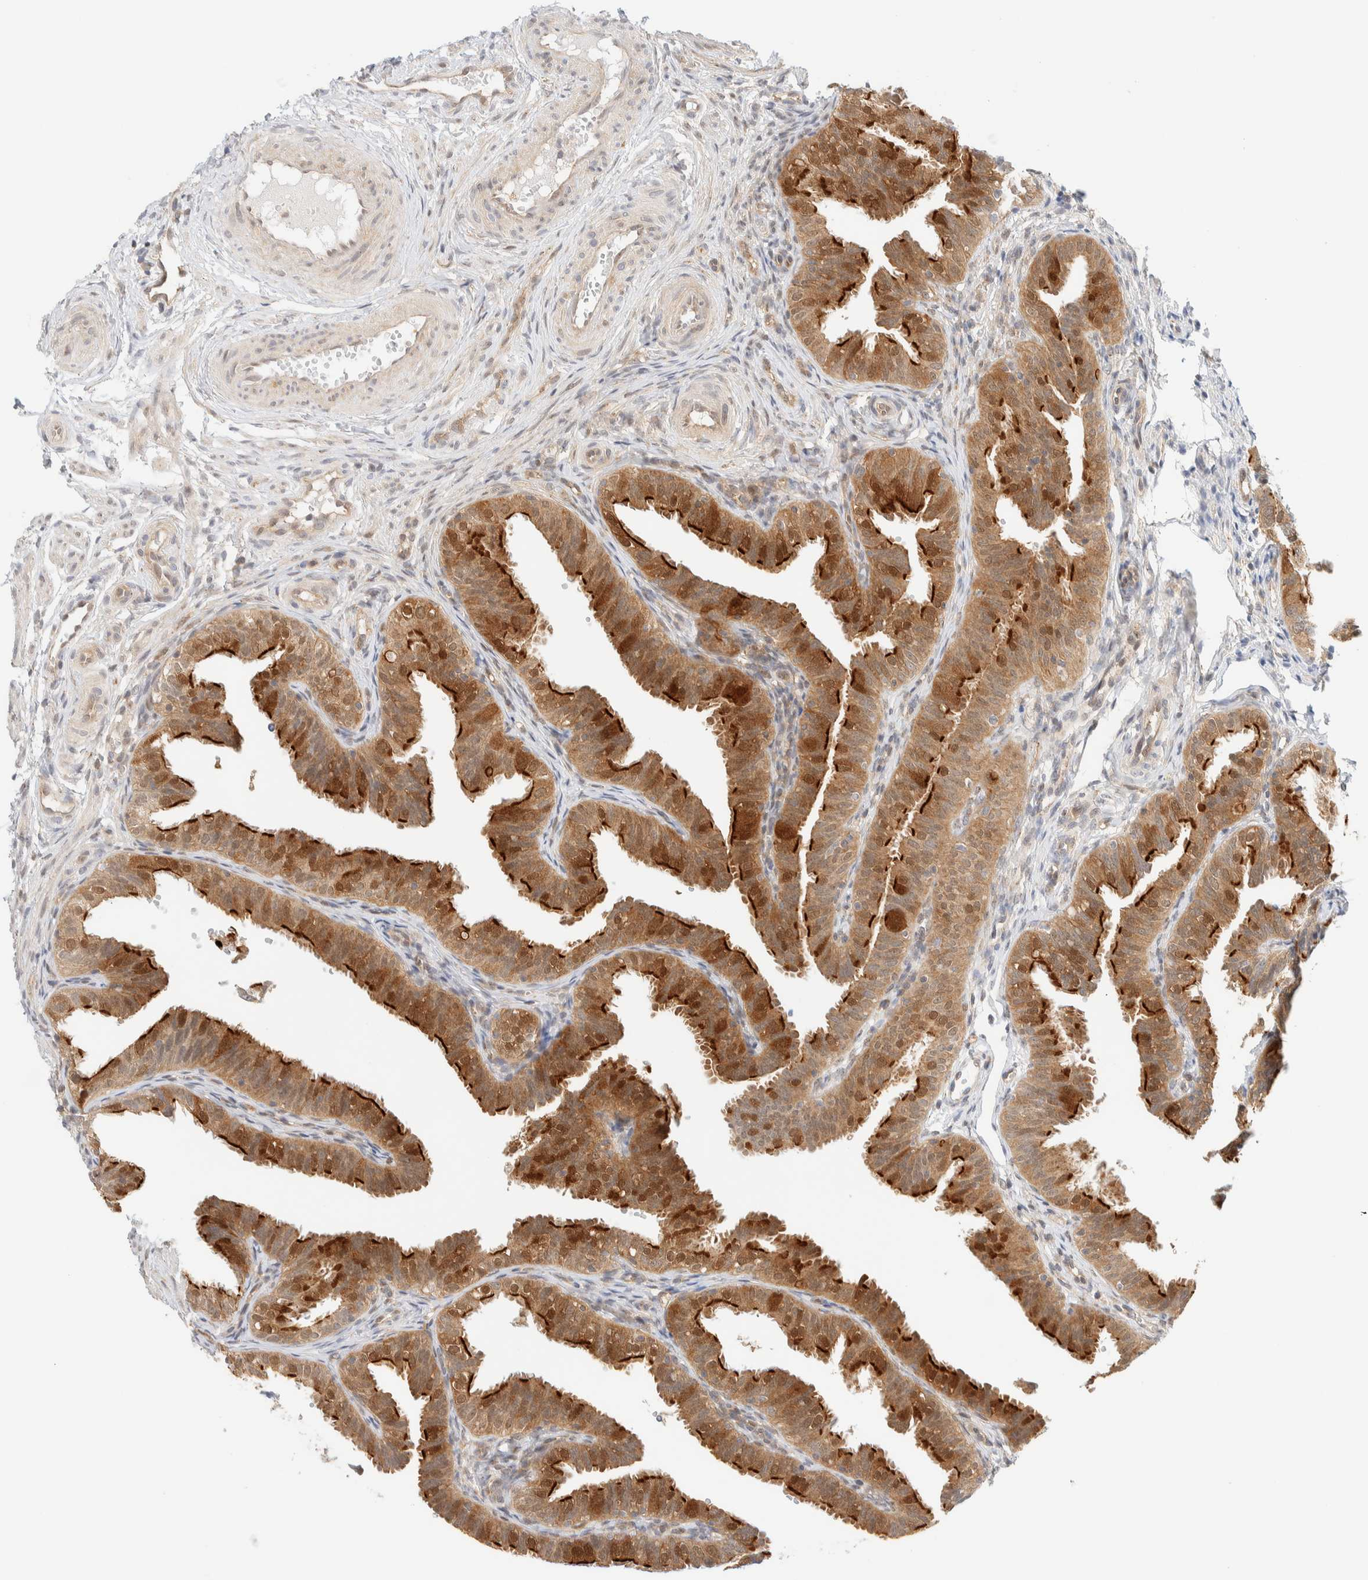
{"staining": {"intensity": "moderate", "quantity": ">75%", "location": "cytoplasmic/membranous,nuclear"}, "tissue": "fallopian tube", "cell_type": "Glandular cells", "image_type": "normal", "snomed": [{"axis": "morphology", "description": "Normal tissue, NOS"}, {"axis": "topography", "description": "Fallopian tube"}], "caption": "Brown immunohistochemical staining in normal human fallopian tube shows moderate cytoplasmic/membranous,nuclear positivity in about >75% of glandular cells. (DAB (3,3'-diaminobenzidine) = brown stain, brightfield microscopy at high magnification).", "gene": "PCYT2", "patient": {"sex": "female", "age": 35}}